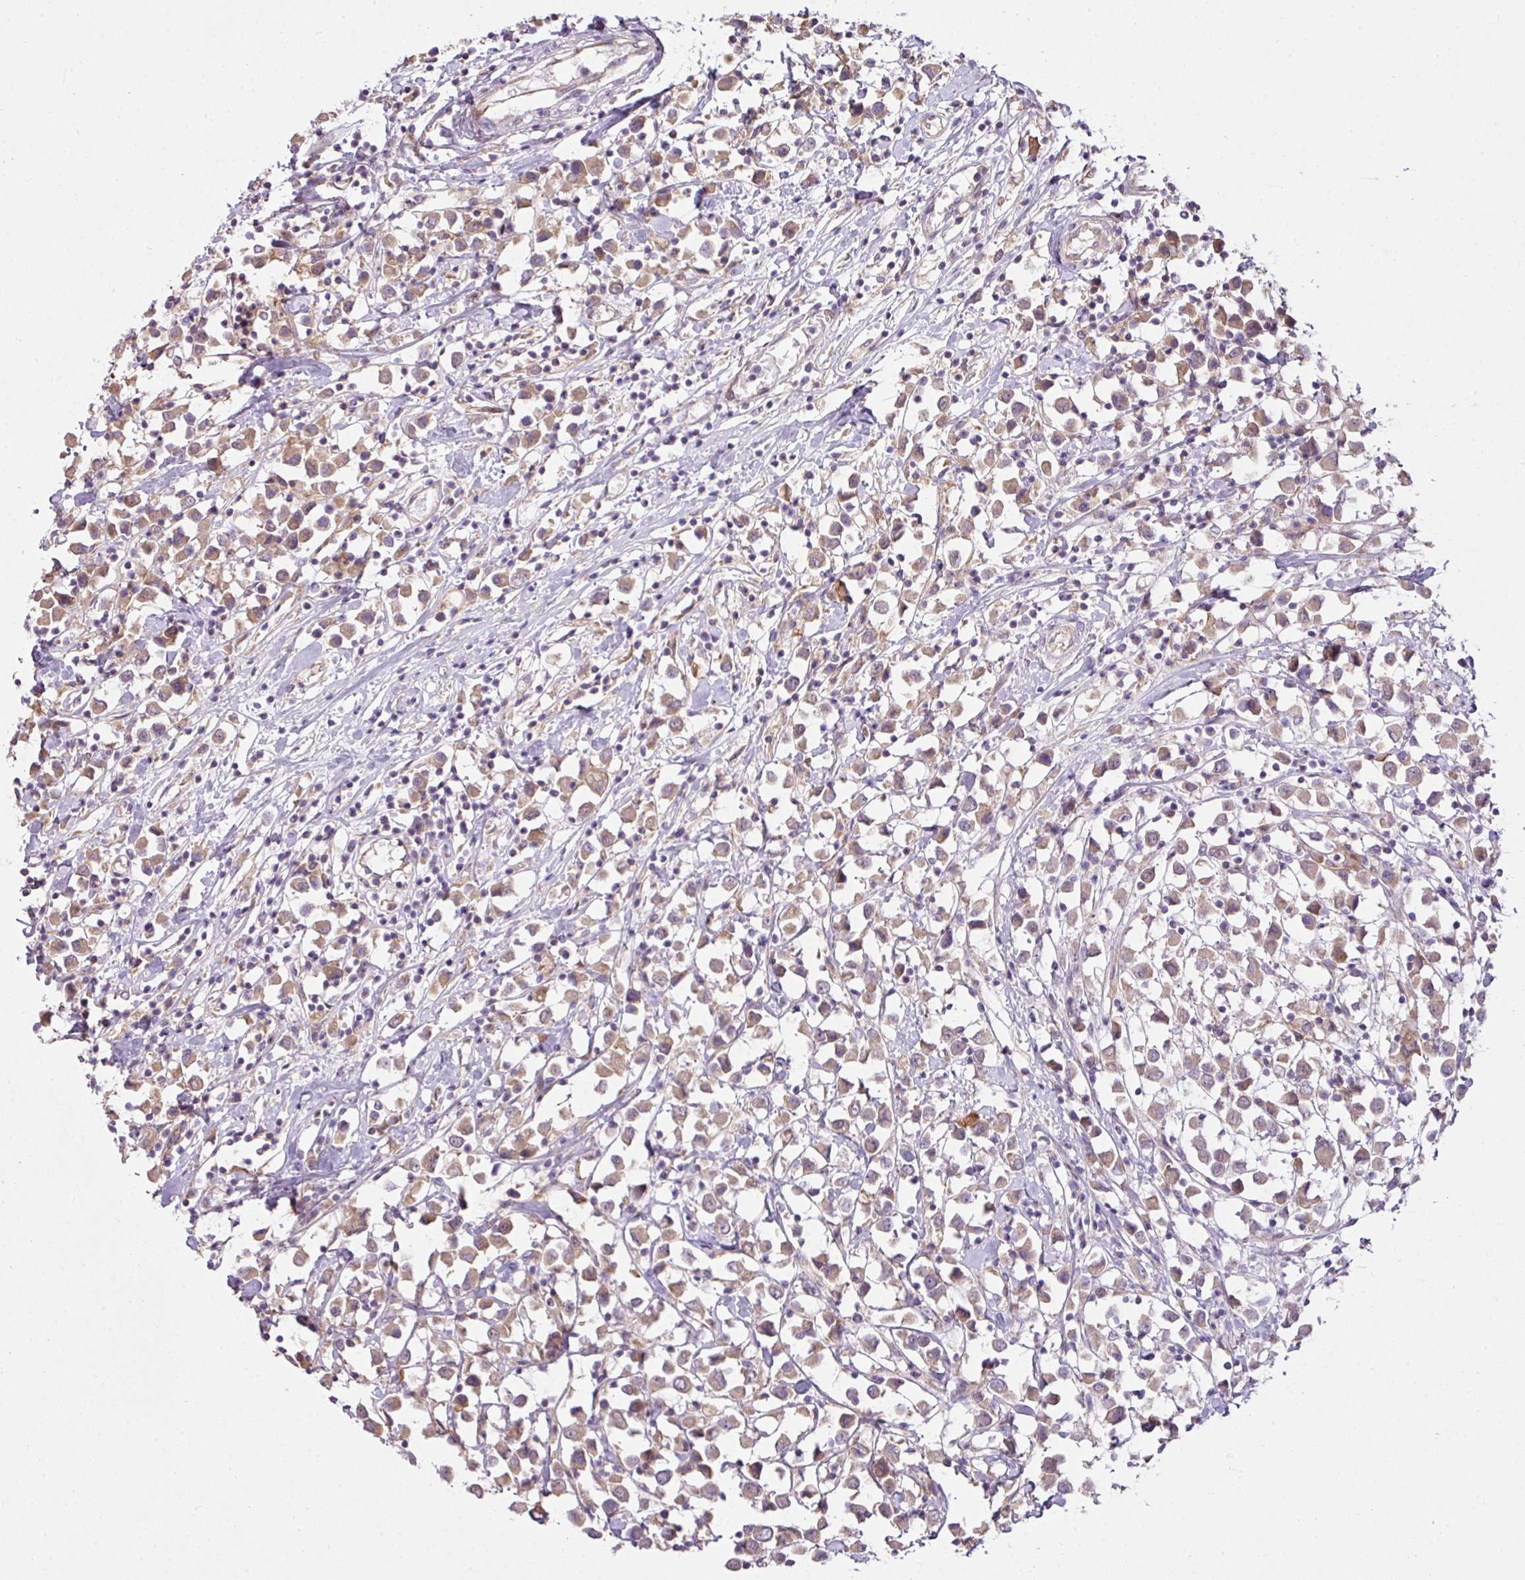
{"staining": {"intensity": "weak", "quantity": ">75%", "location": "cytoplasmic/membranous"}, "tissue": "breast cancer", "cell_type": "Tumor cells", "image_type": "cancer", "snomed": [{"axis": "morphology", "description": "Duct carcinoma"}, {"axis": "topography", "description": "Breast"}], "caption": "Protein staining demonstrates weak cytoplasmic/membranous staining in about >75% of tumor cells in breast cancer. (brown staining indicates protein expression, while blue staining denotes nuclei).", "gene": "COX18", "patient": {"sex": "female", "age": 61}}